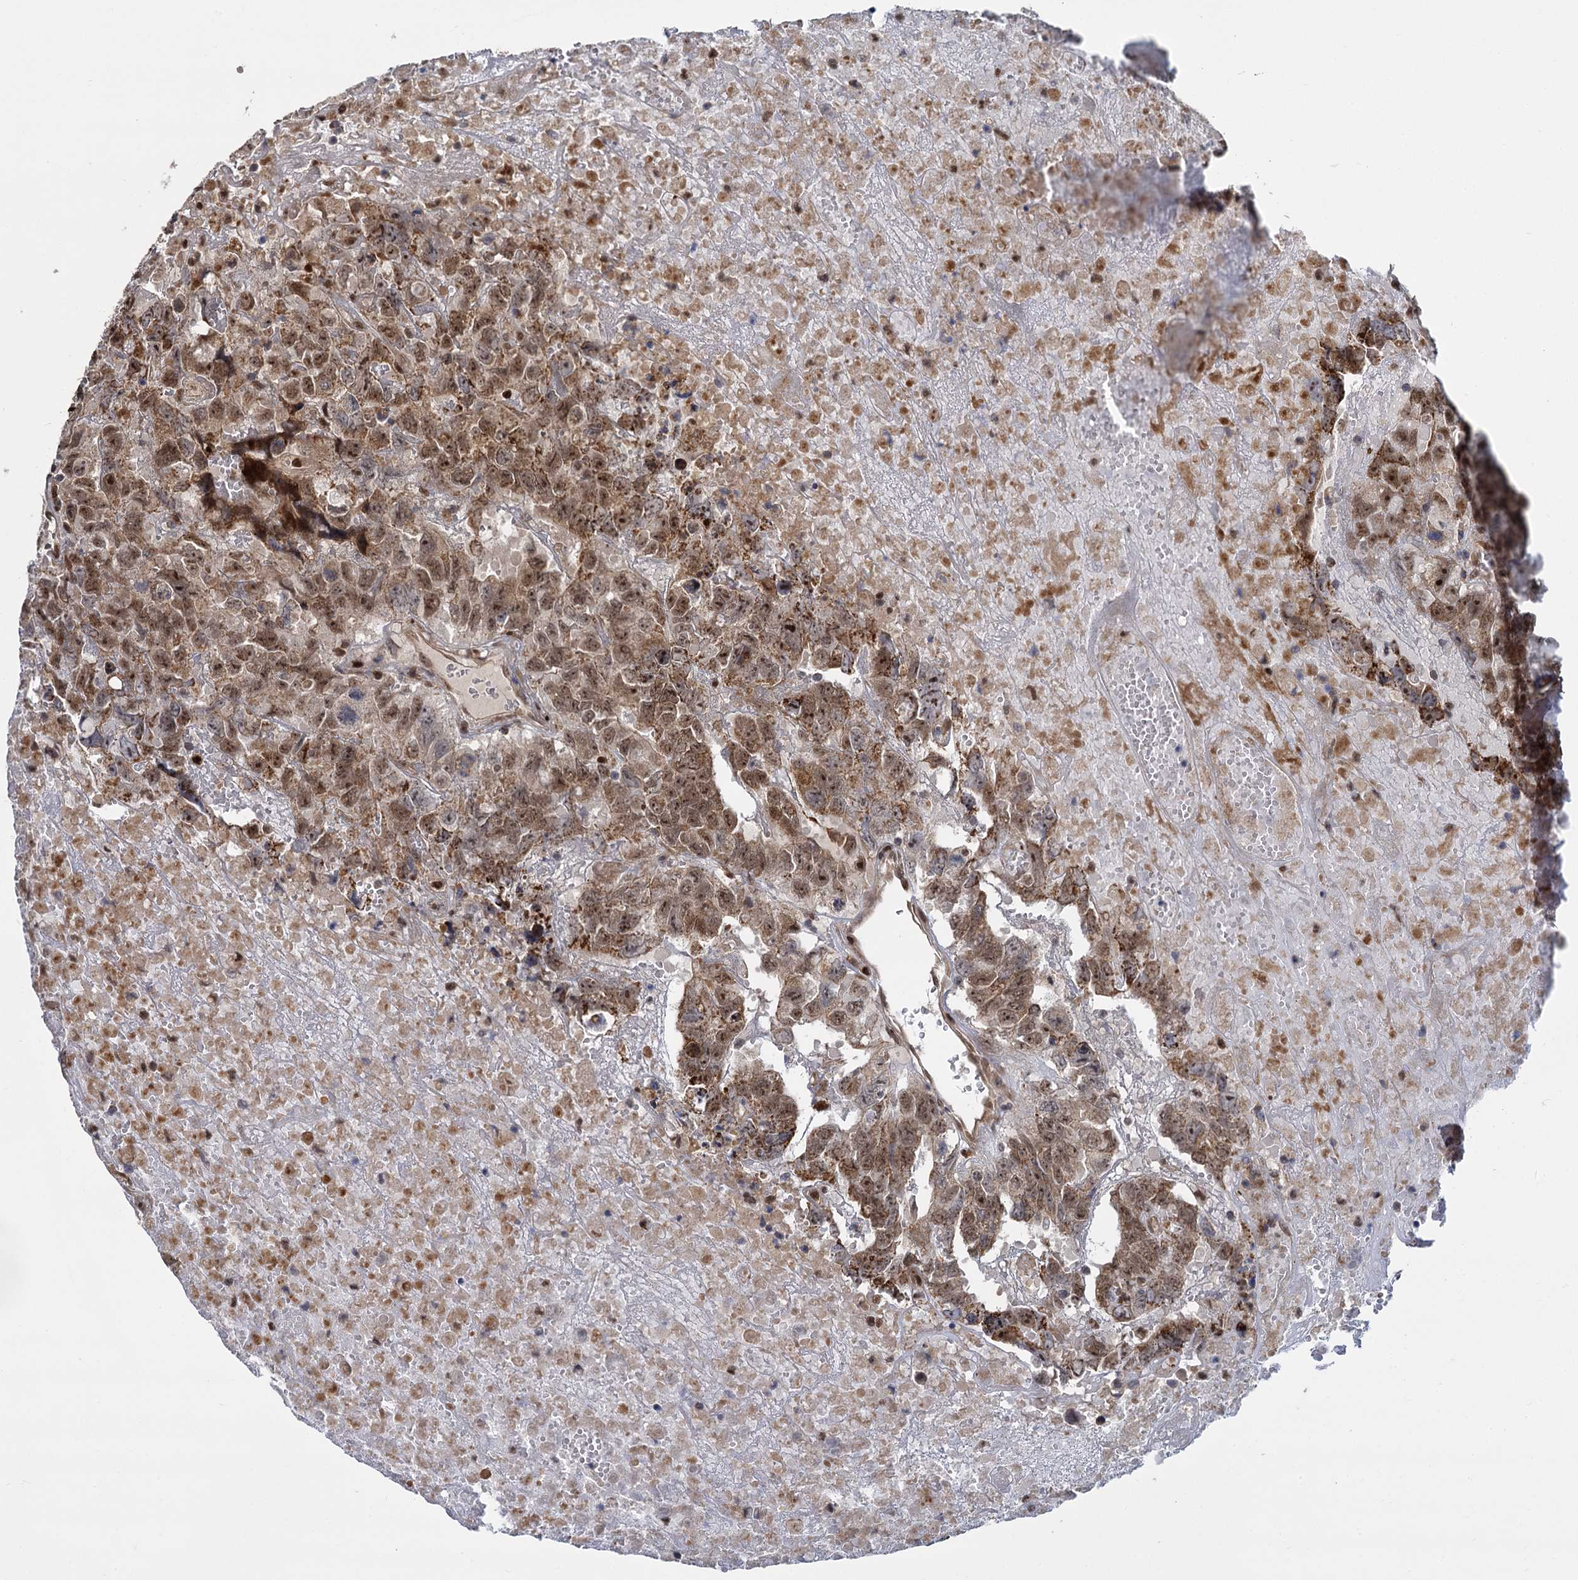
{"staining": {"intensity": "moderate", "quantity": ">75%", "location": "cytoplasmic/membranous,nuclear"}, "tissue": "testis cancer", "cell_type": "Tumor cells", "image_type": "cancer", "snomed": [{"axis": "morphology", "description": "Carcinoma, Embryonal, NOS"}, {"axis": "topography", "description": "Testis"}], "caption": "Testis cancer (embryonal carcinoma) stained with a brown dye reveals moderate cytoplasmic/membranous and nuclear positive positivity in about >75% of tumor cells.", "gene": "GAL3ST4", "patient": {"sex": "male", "age": 45}}